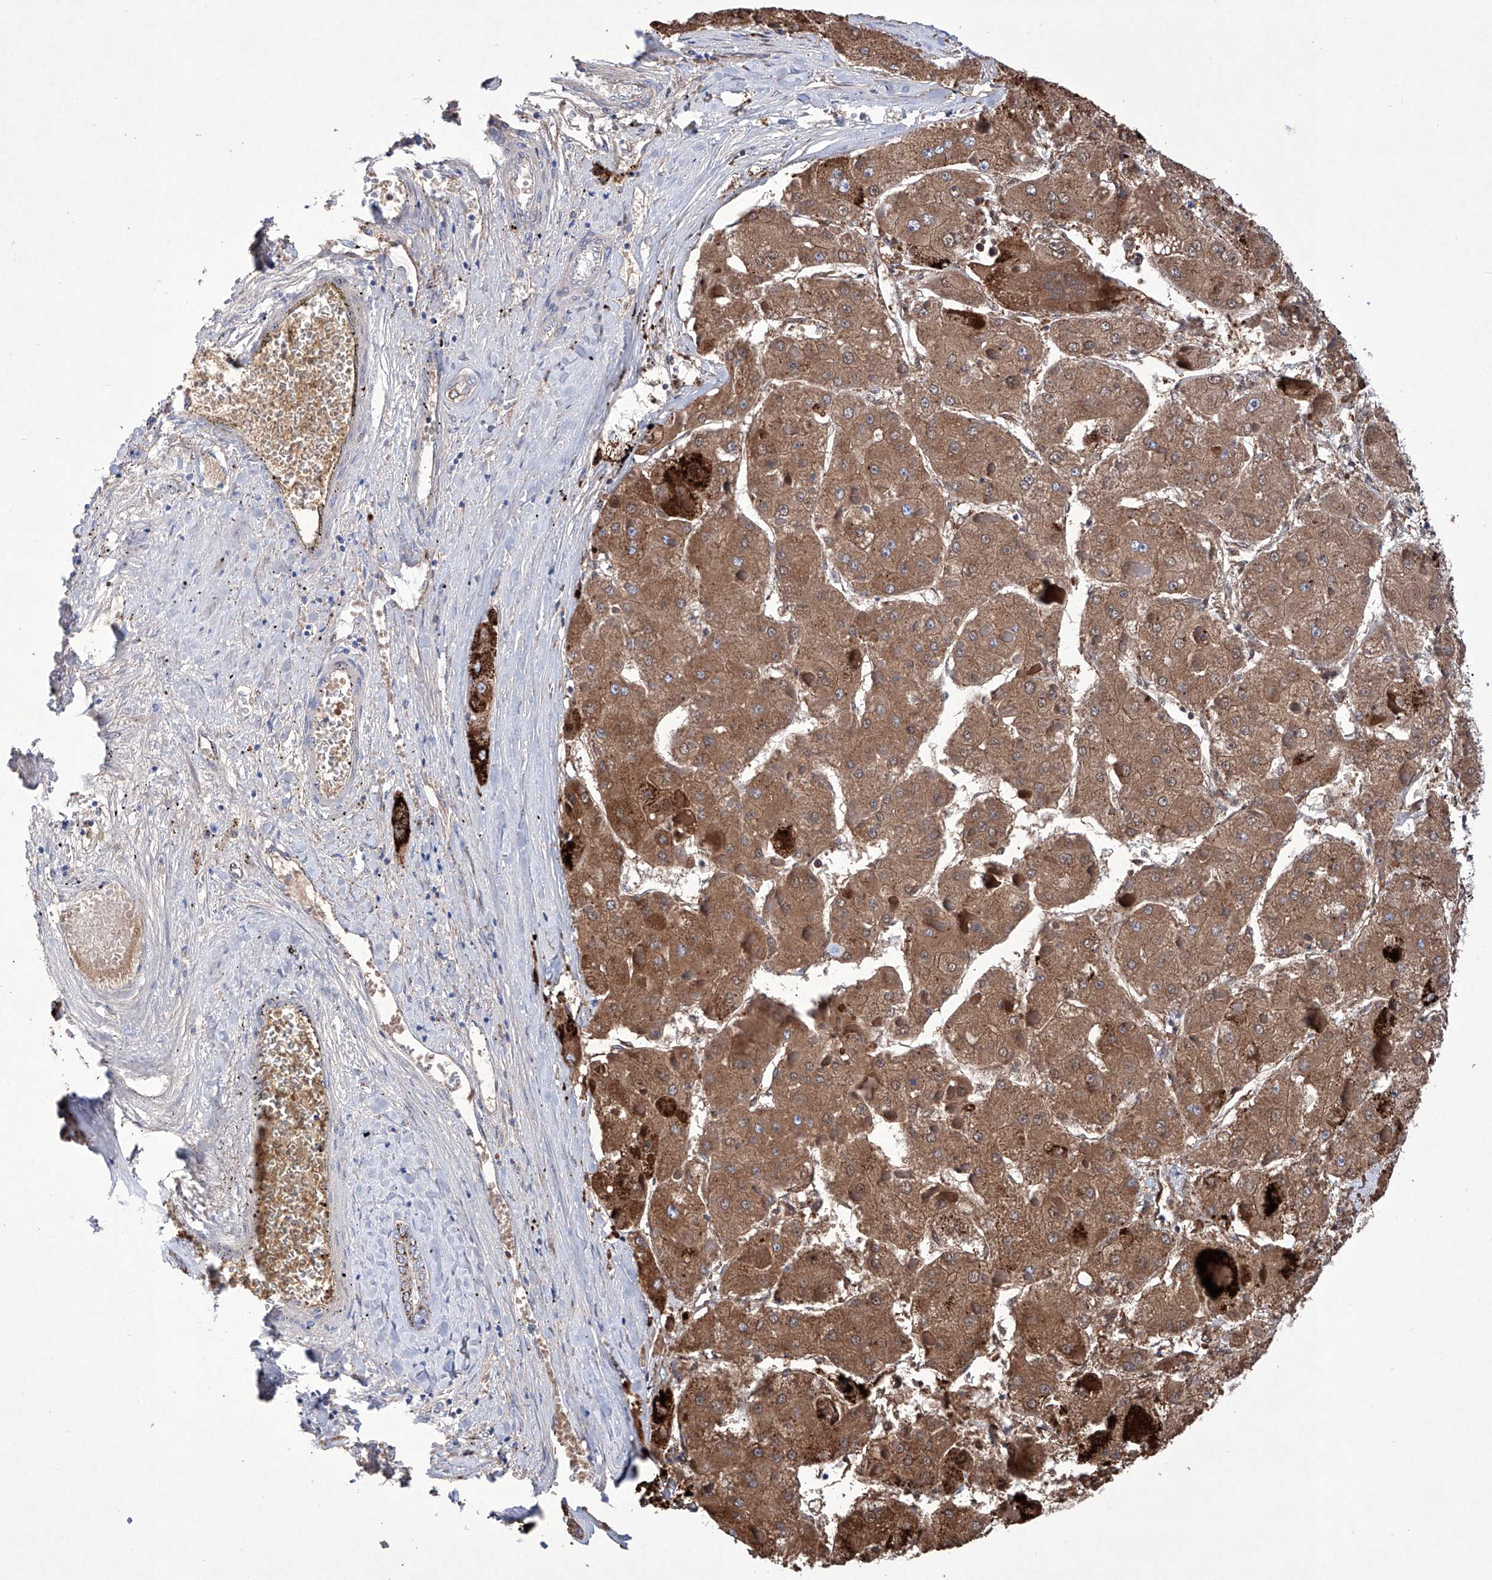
{"staining": {"intensity": "moderate", "quantity": ">75%", "location": "cytoplasmic/membranous"}, "tissue": "liver cancer", "cell_type": "Tumor cells", "image_type": "cancer", "snomed": [{"axis": "morphology", "description": "Carcinoma, Hepatocellular, NOS"}, {"axis": "topography", "description": "Liver"}], "caption": "A histopathology image of liver hepatocellular carcinoma stained for a protein shows moderate cytoplasmic/membranous brown staining in tumor cells.", "gene": "NRROS", "patient": {"sex": "female", "age": 73}}